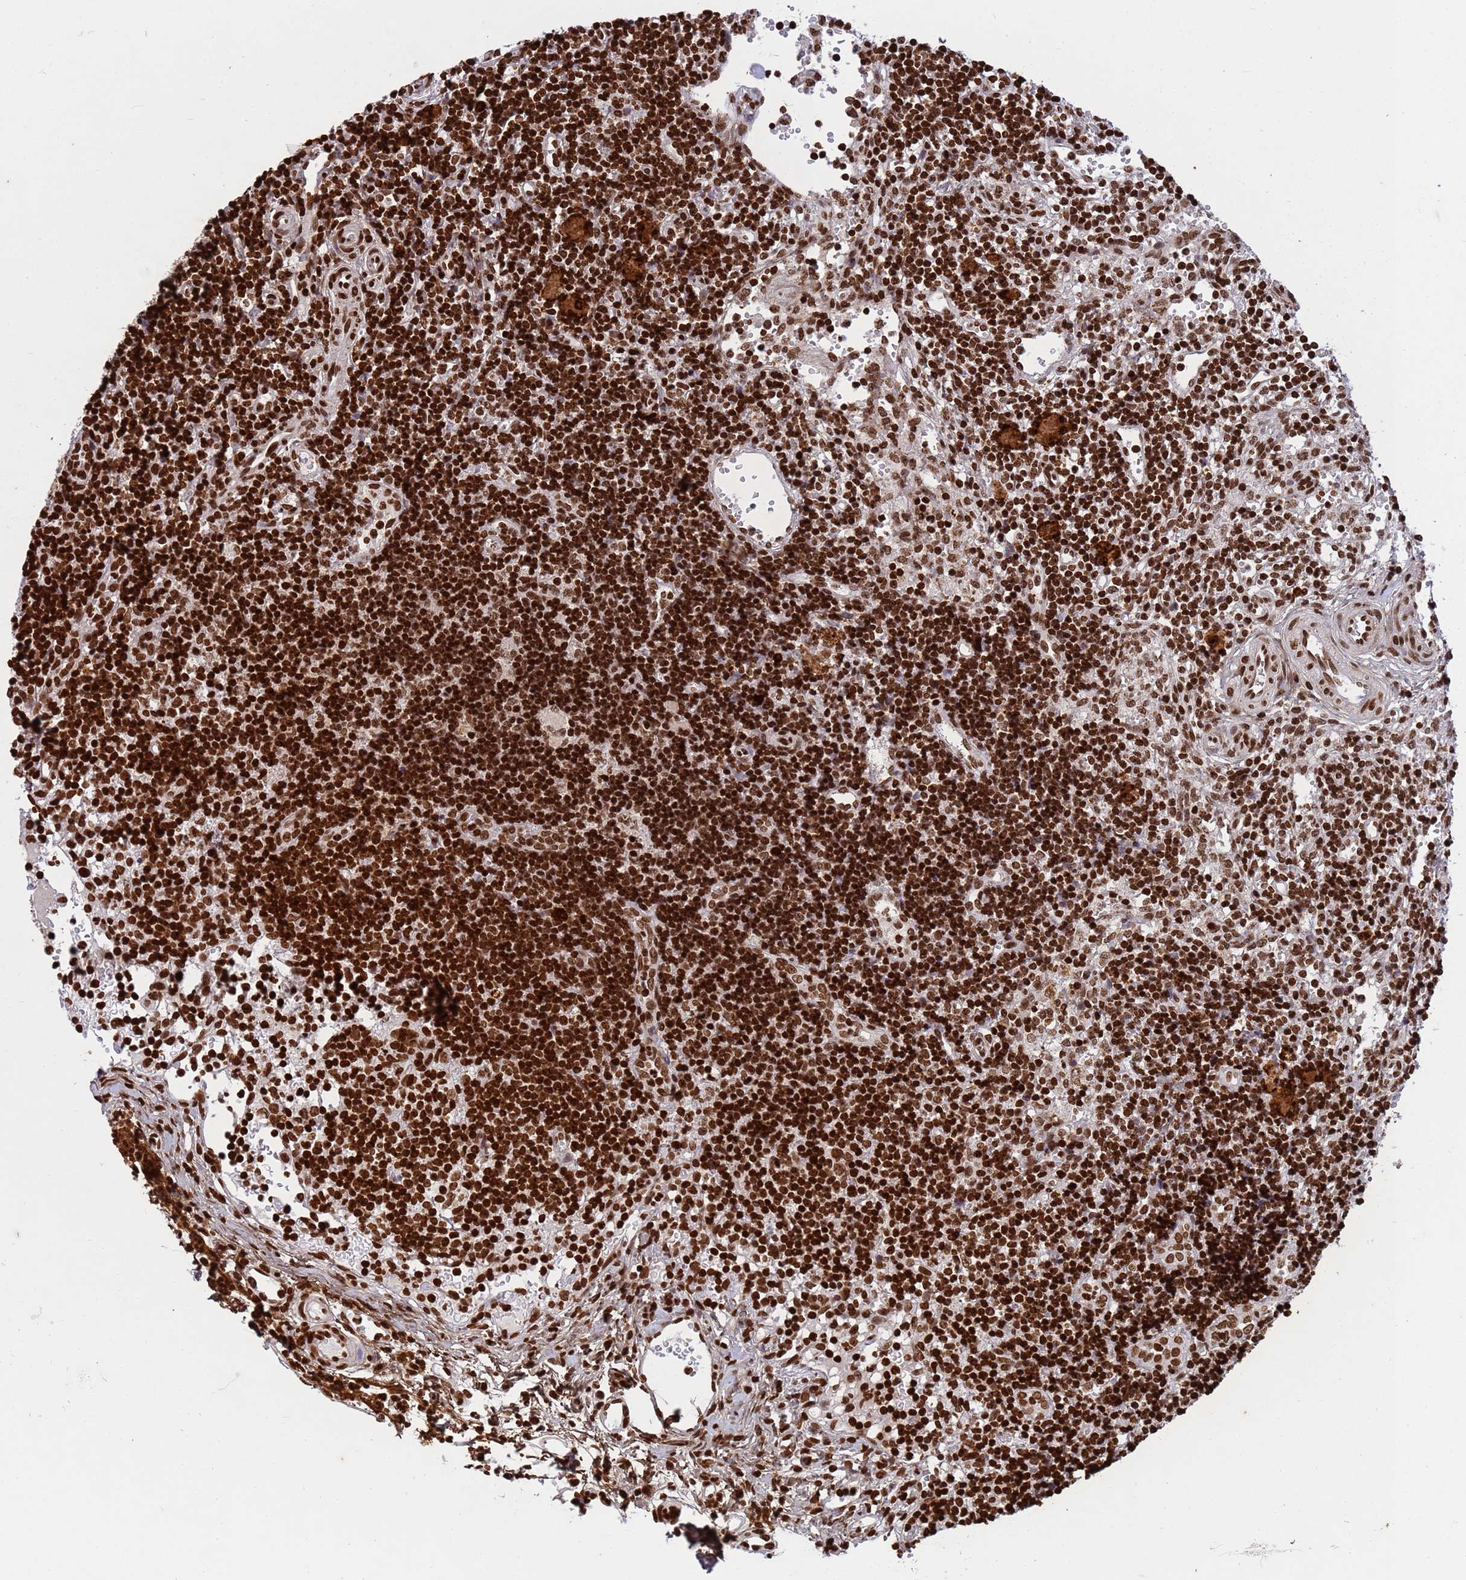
{"staining": {"intensity": "strong", "quantity": ">75%", "location": "nuclear"}, "tissue": "lymph node", "cell_type": "Germinal center cells", "image_type": "normal", "snomed": [{"axis": "morphology", "description": "Normal tissue, NOS"}, {"axis": "topography", "description": "Lymph node"}], "caption": "The photomicrograph shows staining of normal lymph node, revealing strong nuclear protein positivity (brown color) within germinal center cells.", "gene": "H3", "patient": {"sex": "female", "age": 37}}